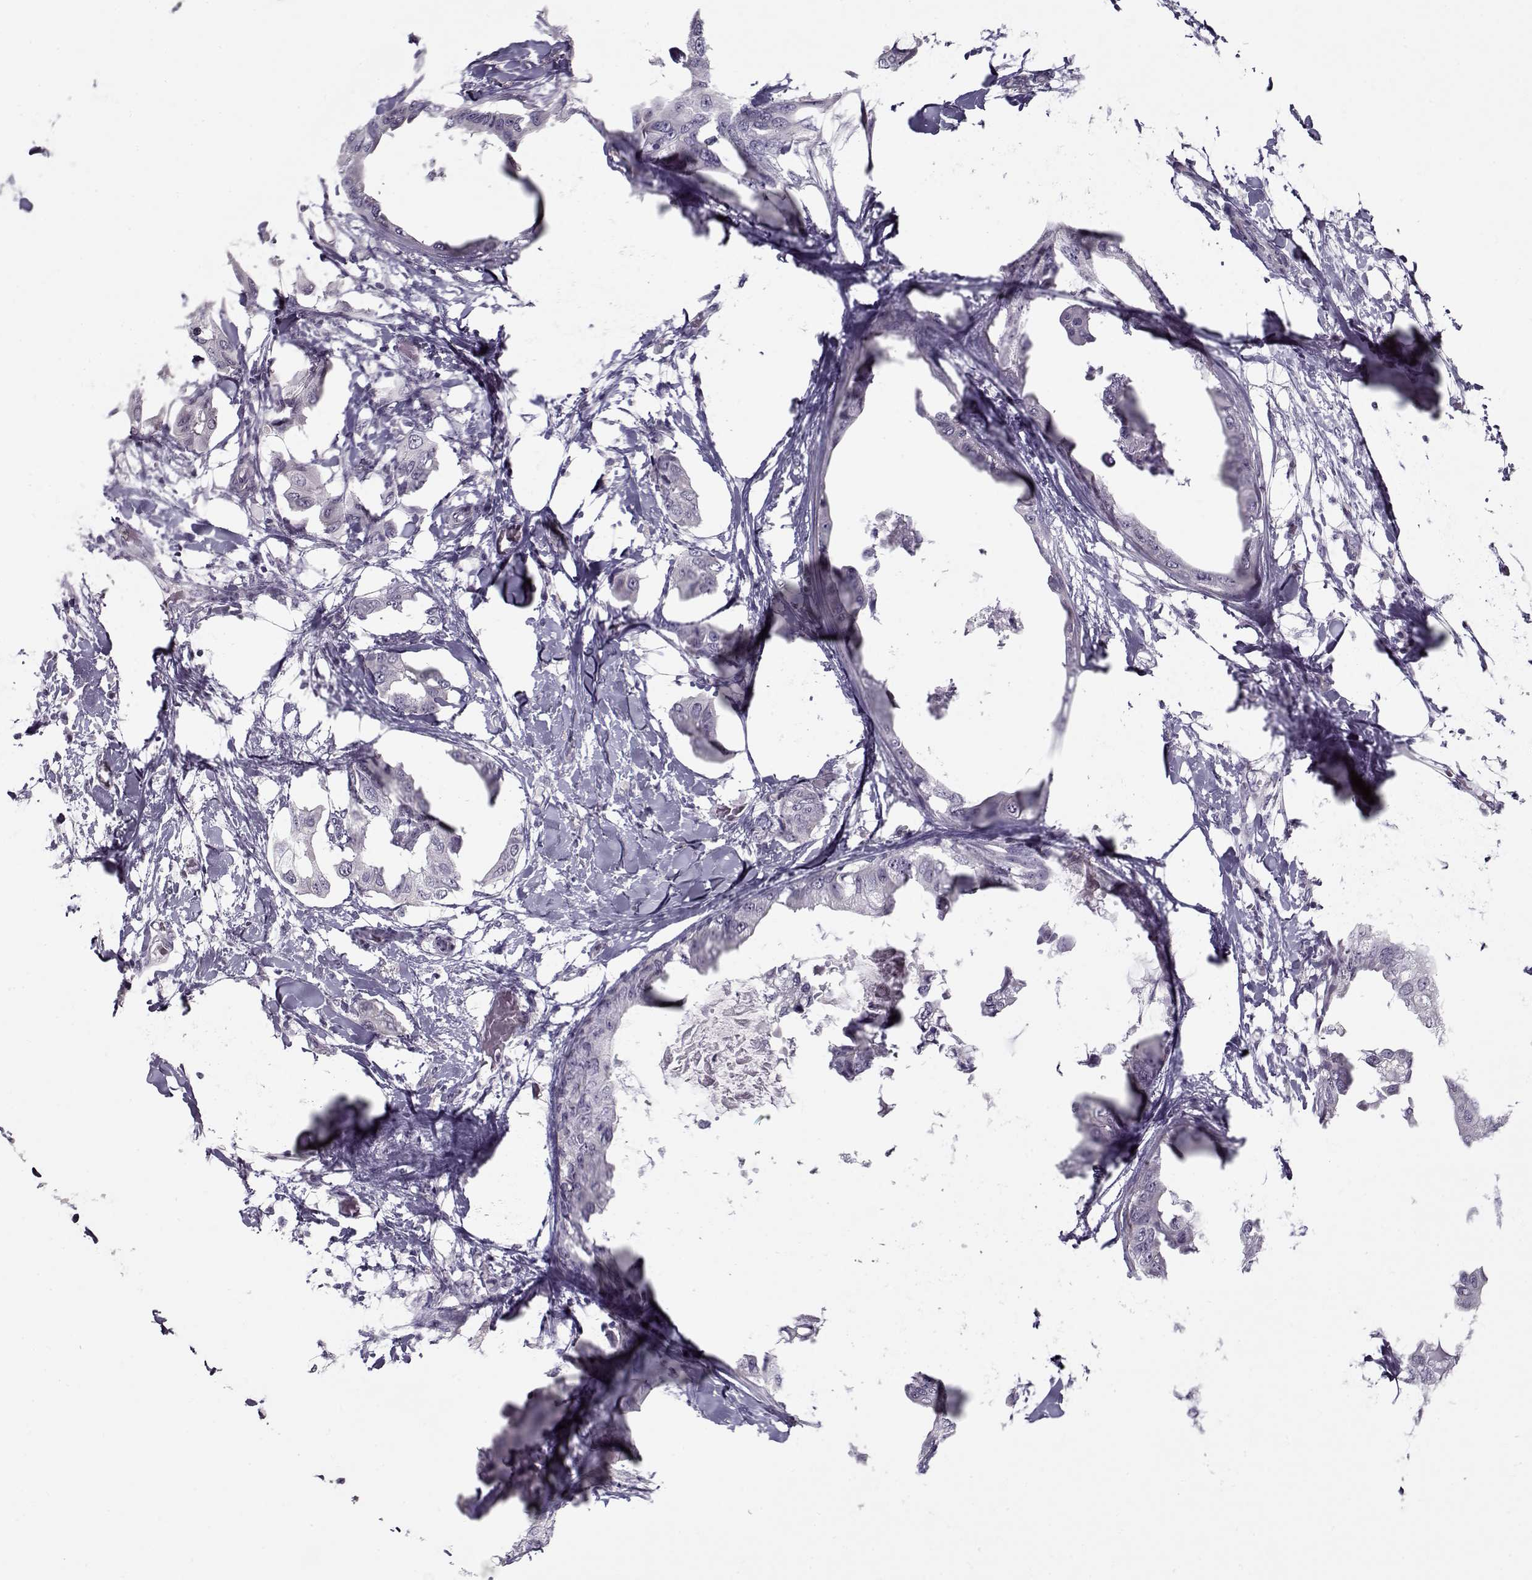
{"staining": {"intensity": "negative", "quantity": "none", "location": "none"}, "tissue": "breast cancer", "cell_type": "Tumor cells", "image_type": "cancer", "snomed": [{"axis": "morphology", "description": "Normal tissue, NOS"}, {"axis": "morphology", "description": "Duct carcinoma"}, {"axis": "topography", "description": "Breast"}], "caption": "The histopathology image shows no significant positivity in tumor cells of breast cancer.", "gene": "CIBAR1", "patient": {"sex": "female", "age": 40}}